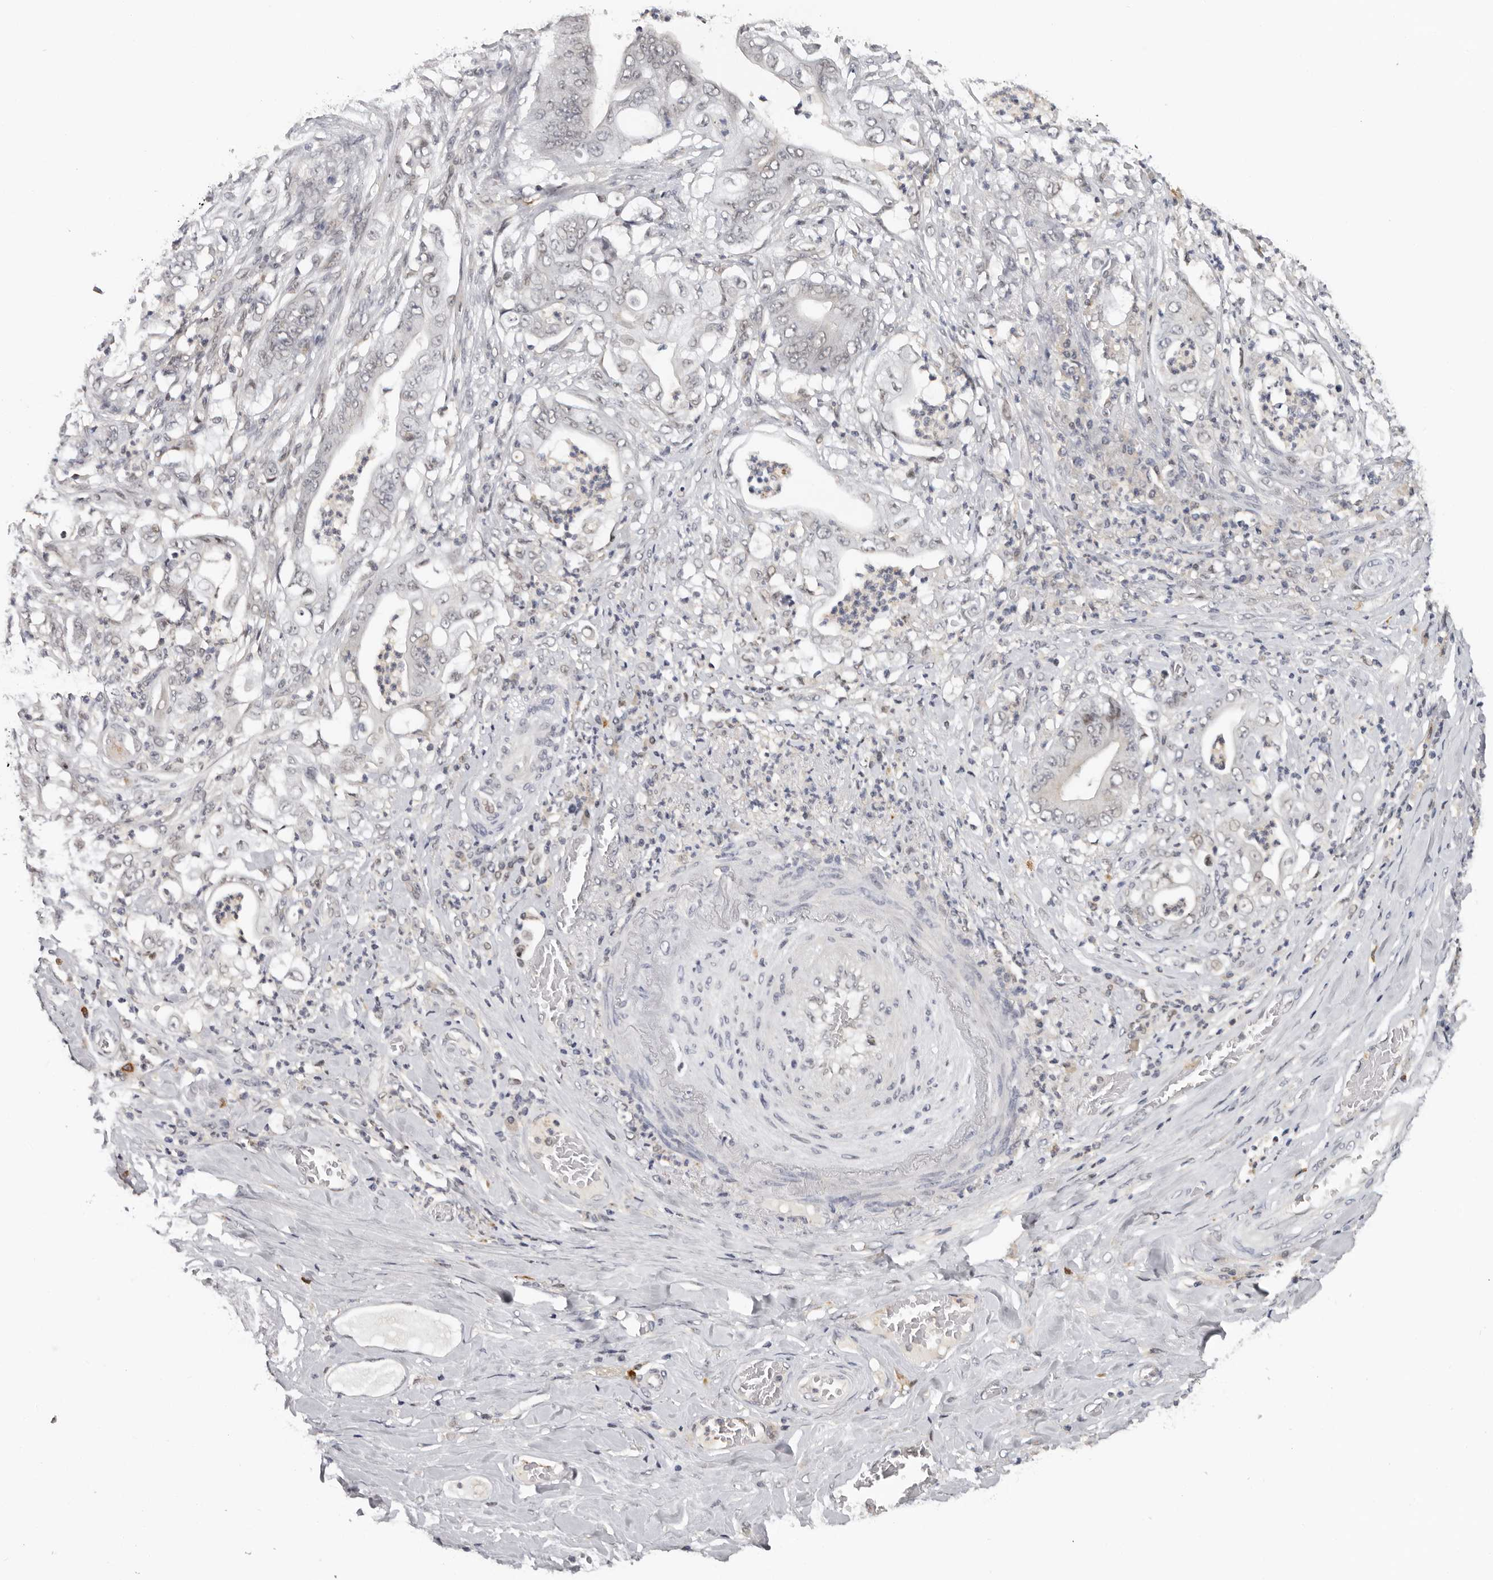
{"staining": {"intensity": "negative", "quantity": "none", "location": "none"}, "tissue": "stomach cancer", "cell_type": "Tumor cells", "image_type": "cancer", "snomed": [{"axis": "morphology", "description": "Adenocarcinoma, NOS"}, {"axis": "topography", "description": "Stomach"}], "caption": "Tumor cells show no significant positivity in adenocarcinoma (stomach). The staining is performed using DAB brown chromogen with nuclei counter-stained in using hematoxylin.", "gene": "KIF2B", "patient": {"sex": "female", "age": 73}}